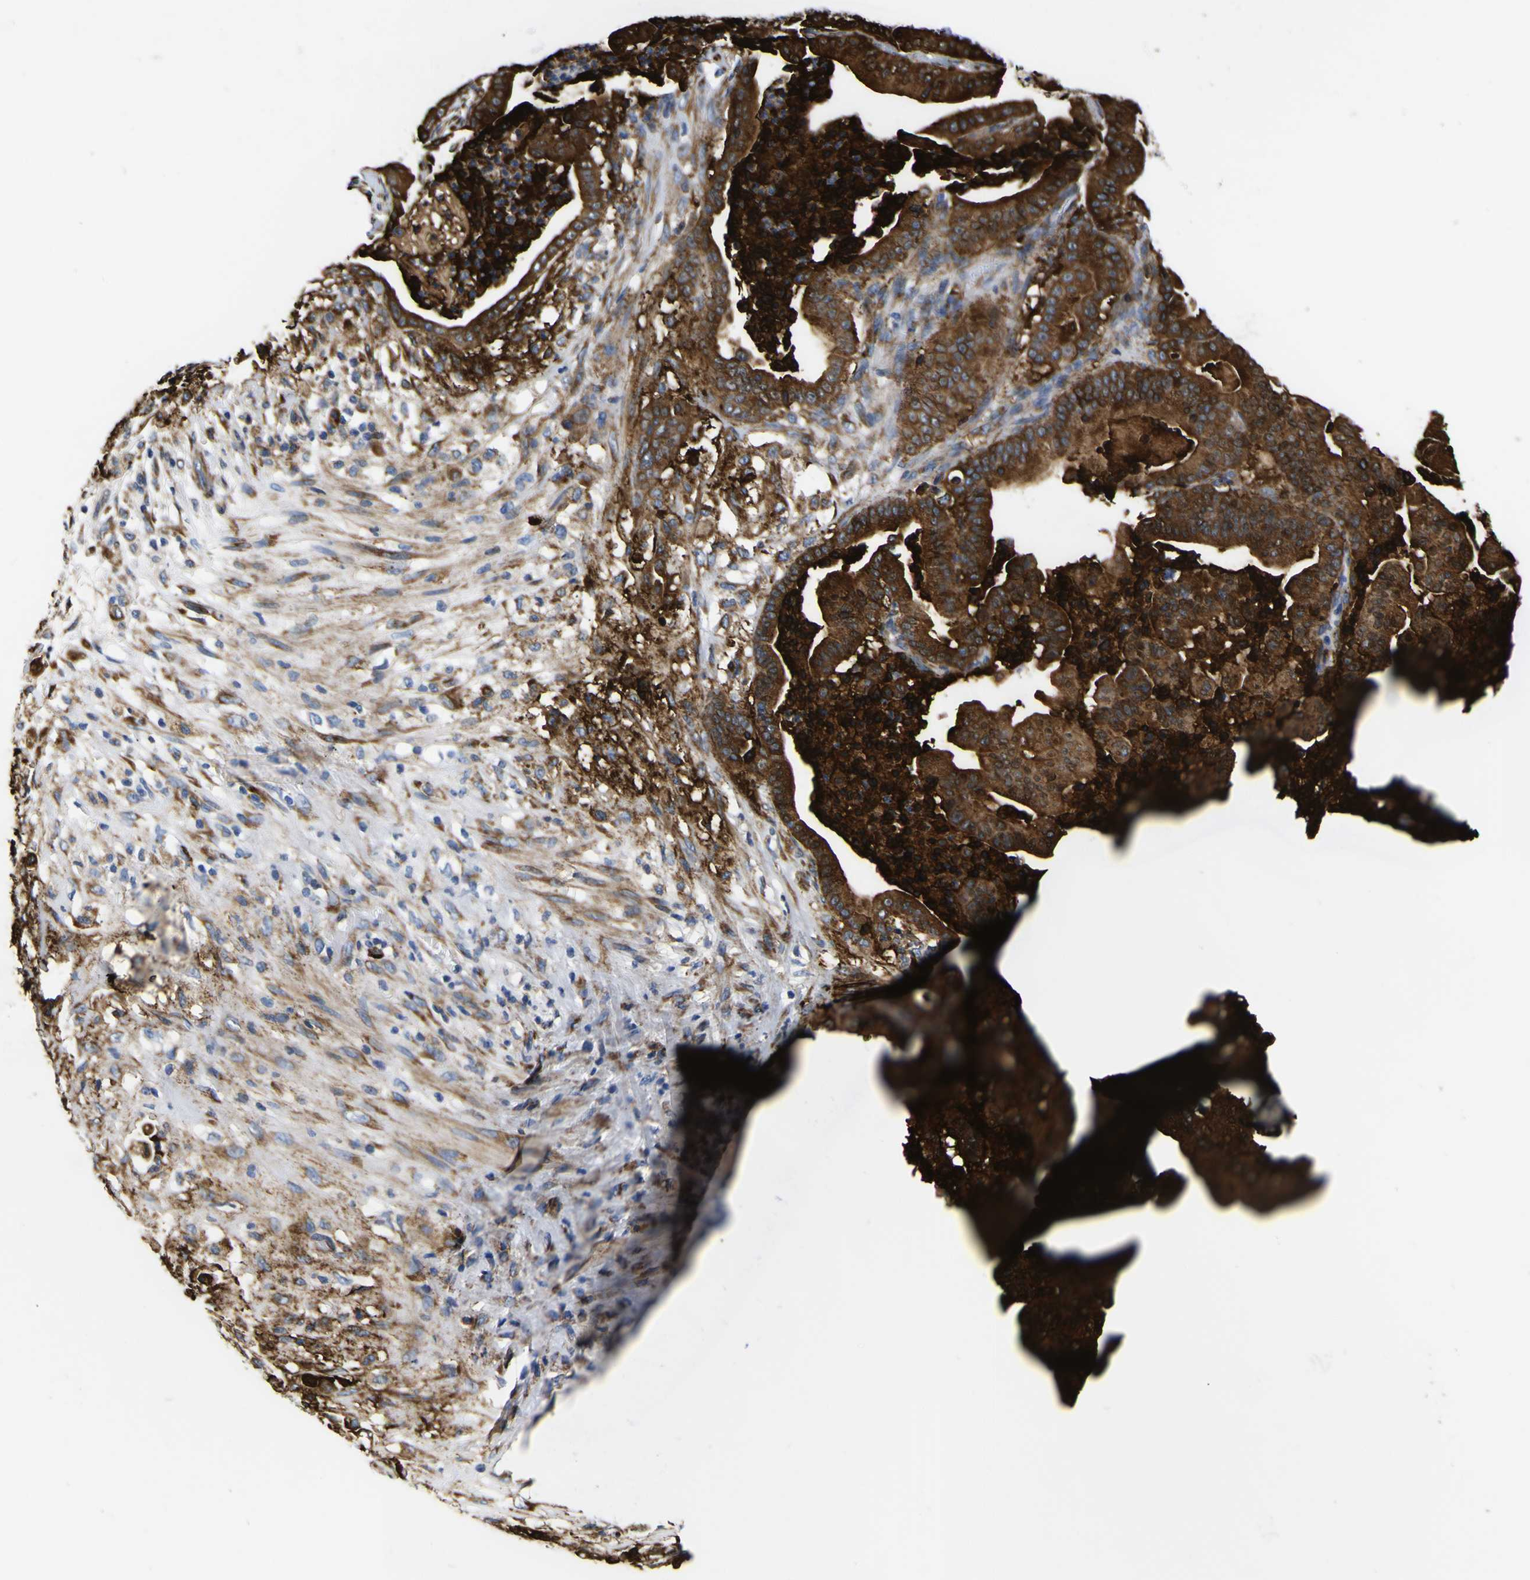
{"staining": {"intensity": "strong", "quantity": ">75%", "location": "cytoplasmic/membranous"}, "tissue": "pancreatic cancer", "cell_type": "Tumor cells", "image_type": "cancer", "snomed": [{"axis": "morphology", "description": "Adenocarcinoma, NOS"}, {"axis": "topography", "description": "Pancreas"}], "caption": "Immunohistochemistry (IHC) image of pancreatic cancer stained for a protein (brown), which demonstrates high levels of strong cytoplasmic/membranous expression in approximately >75% of tumor cells.", "gene": "SCD", "patient": {"sex": "male", "age": 63}}